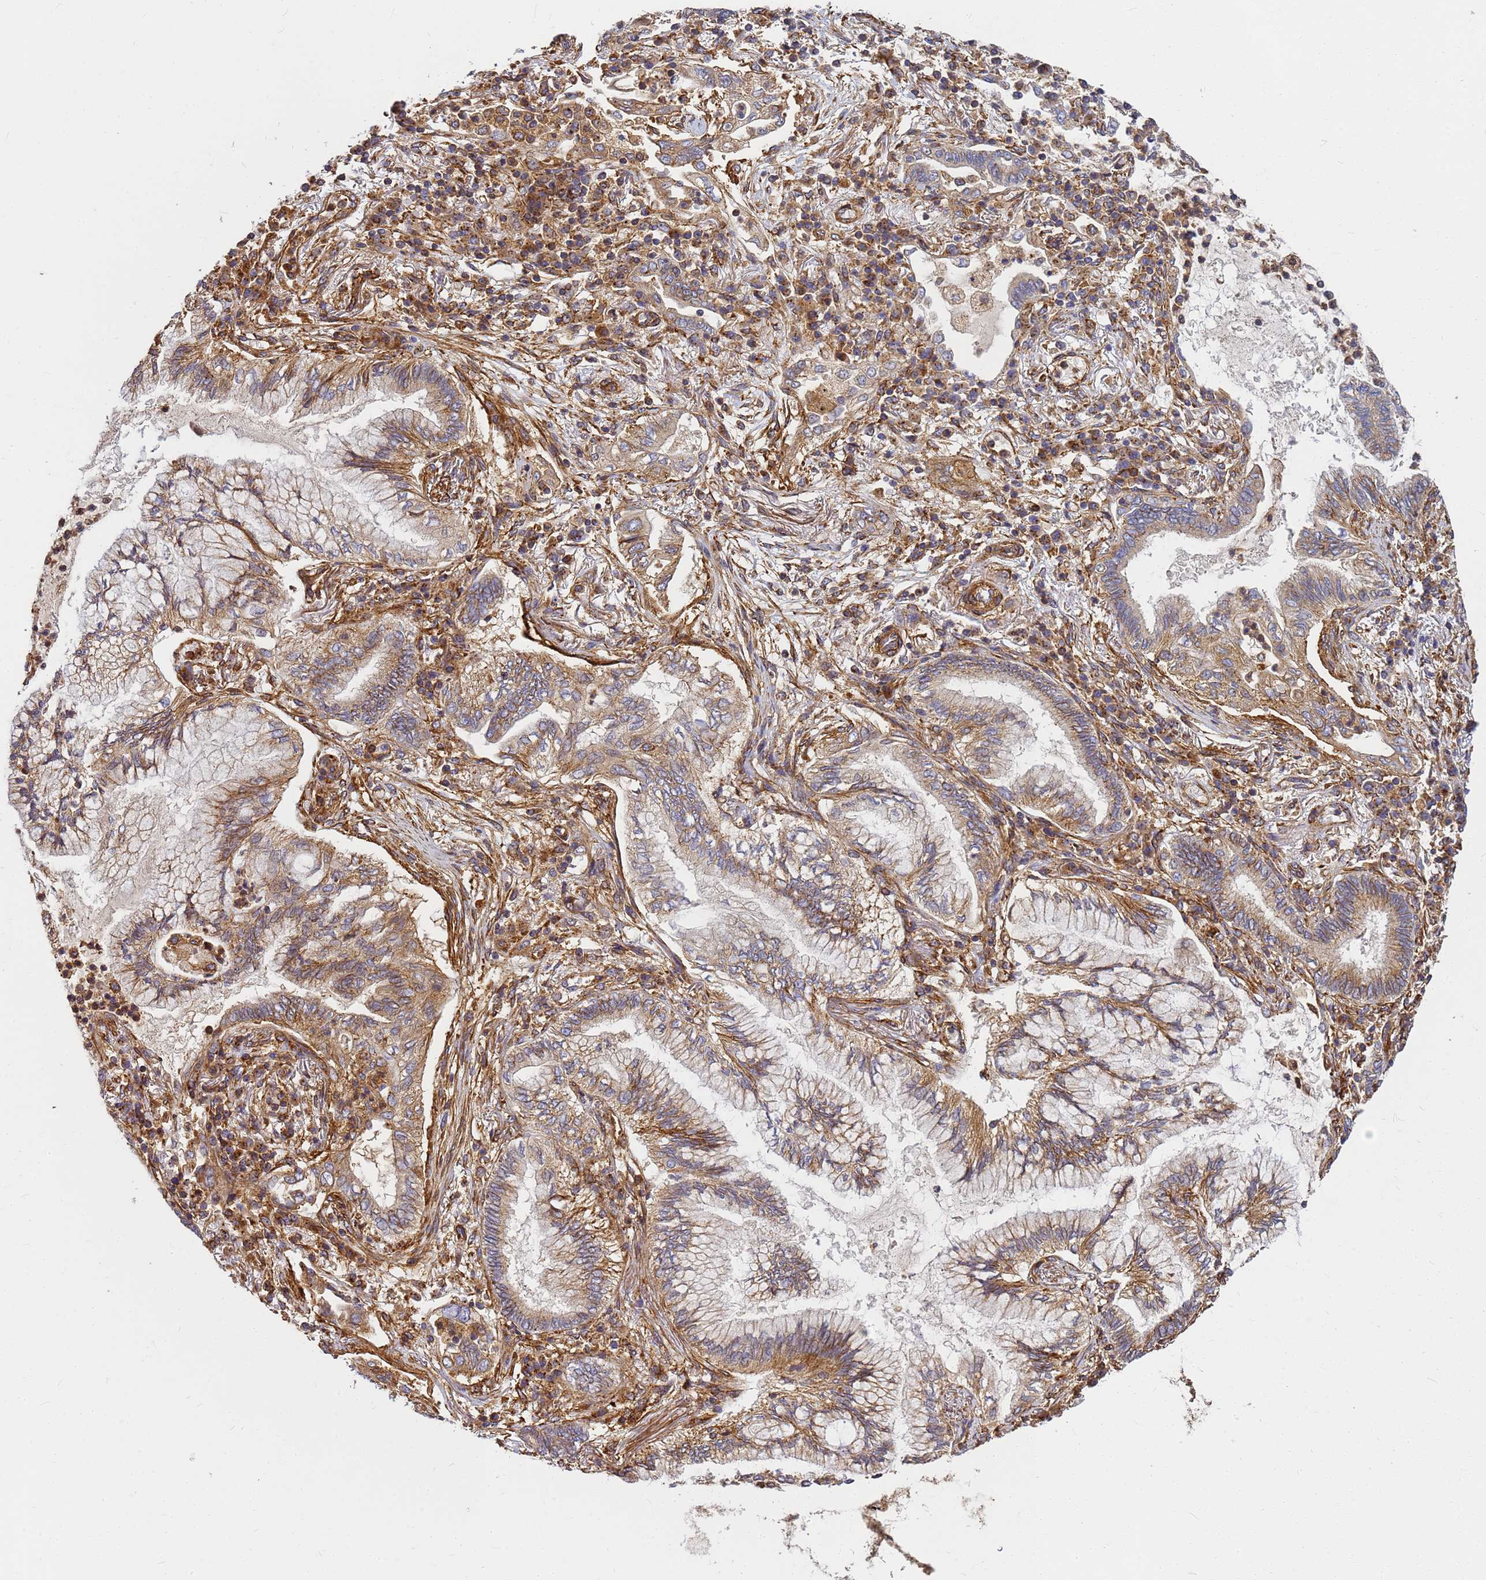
{"staining": {"intensity": "moderate", "quantity": ">75%", "location": "cytoplasmic/membranous"}, "tissue": "lung cancer", "cell_type": "Tumor cells", "image_type": "cancer", "snomed": [{"axis": "morphology", "description": "Adenocarcinoma, NOS"}, {"axis": "topography", "description": "Lung"}], "caption": "This is an image of immunohistochemistry (IHC) staining of lung cancer (adenocarcinoma), which shows moderate positivity in the cytoplasmic/membranous of tumor cells.", "gene": "C2CD5", "patient": {"sex": "female", "age": 70}}